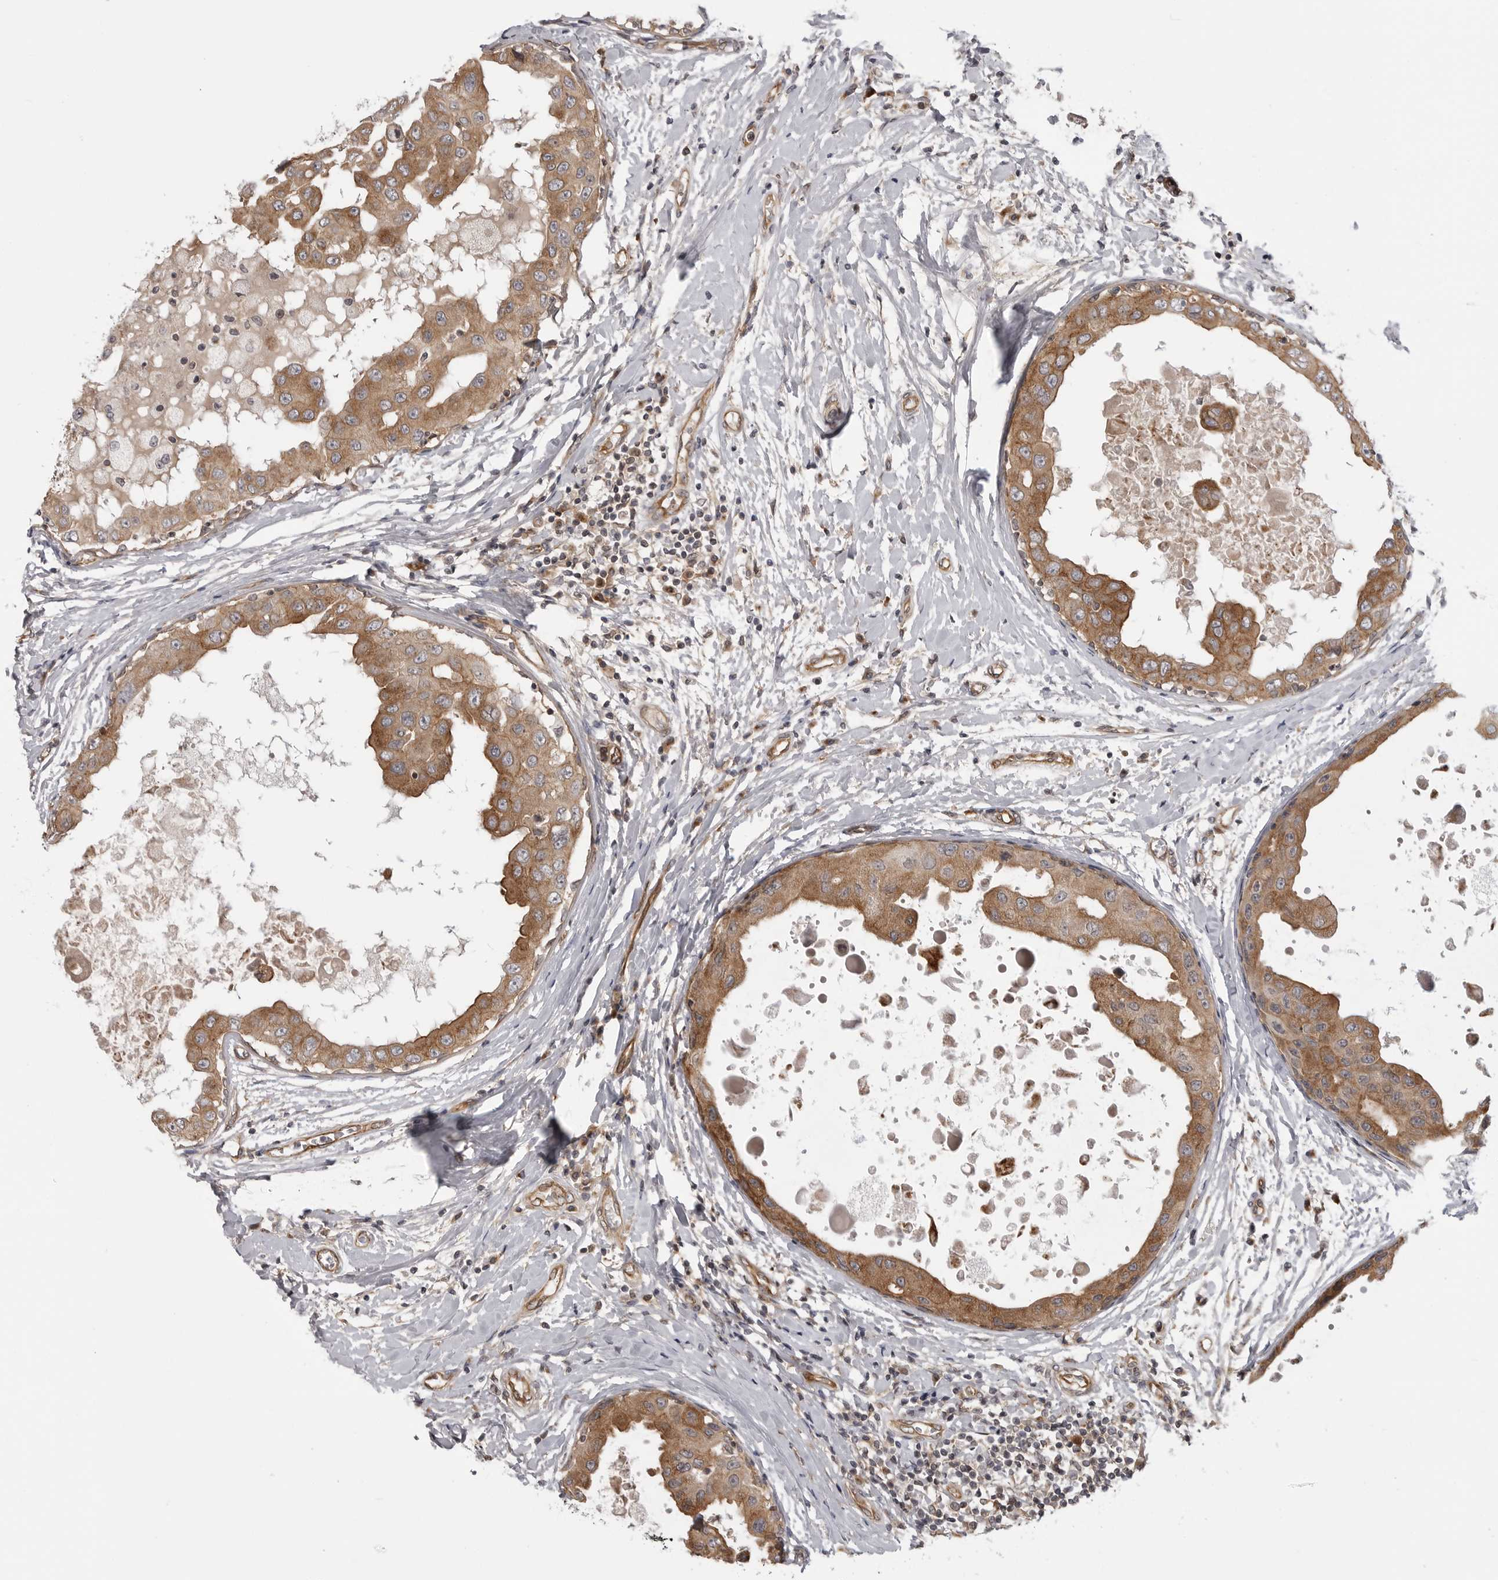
{"staining": {"intensity": "moderate", "quantity": ">75%", "location": "cytoplasmic/membranous"}, "tissue": "breast cancer", "cell_type": "Tumor cells", "image_type": "cancer", "snomed": [{"axis": "morphology", "description": "Duct carcinoma"}, {"axis": "topography", "description": "Breast"}], "caption": "Protein analysis of breast cancer (infiltrating ductal carcinoma) tissue displays moderate cytoplasmic/membranous staining in approximately >75% of tumor cells.", "gene": "LRRC45", "patient": {"sex": "female", "age": 27}}